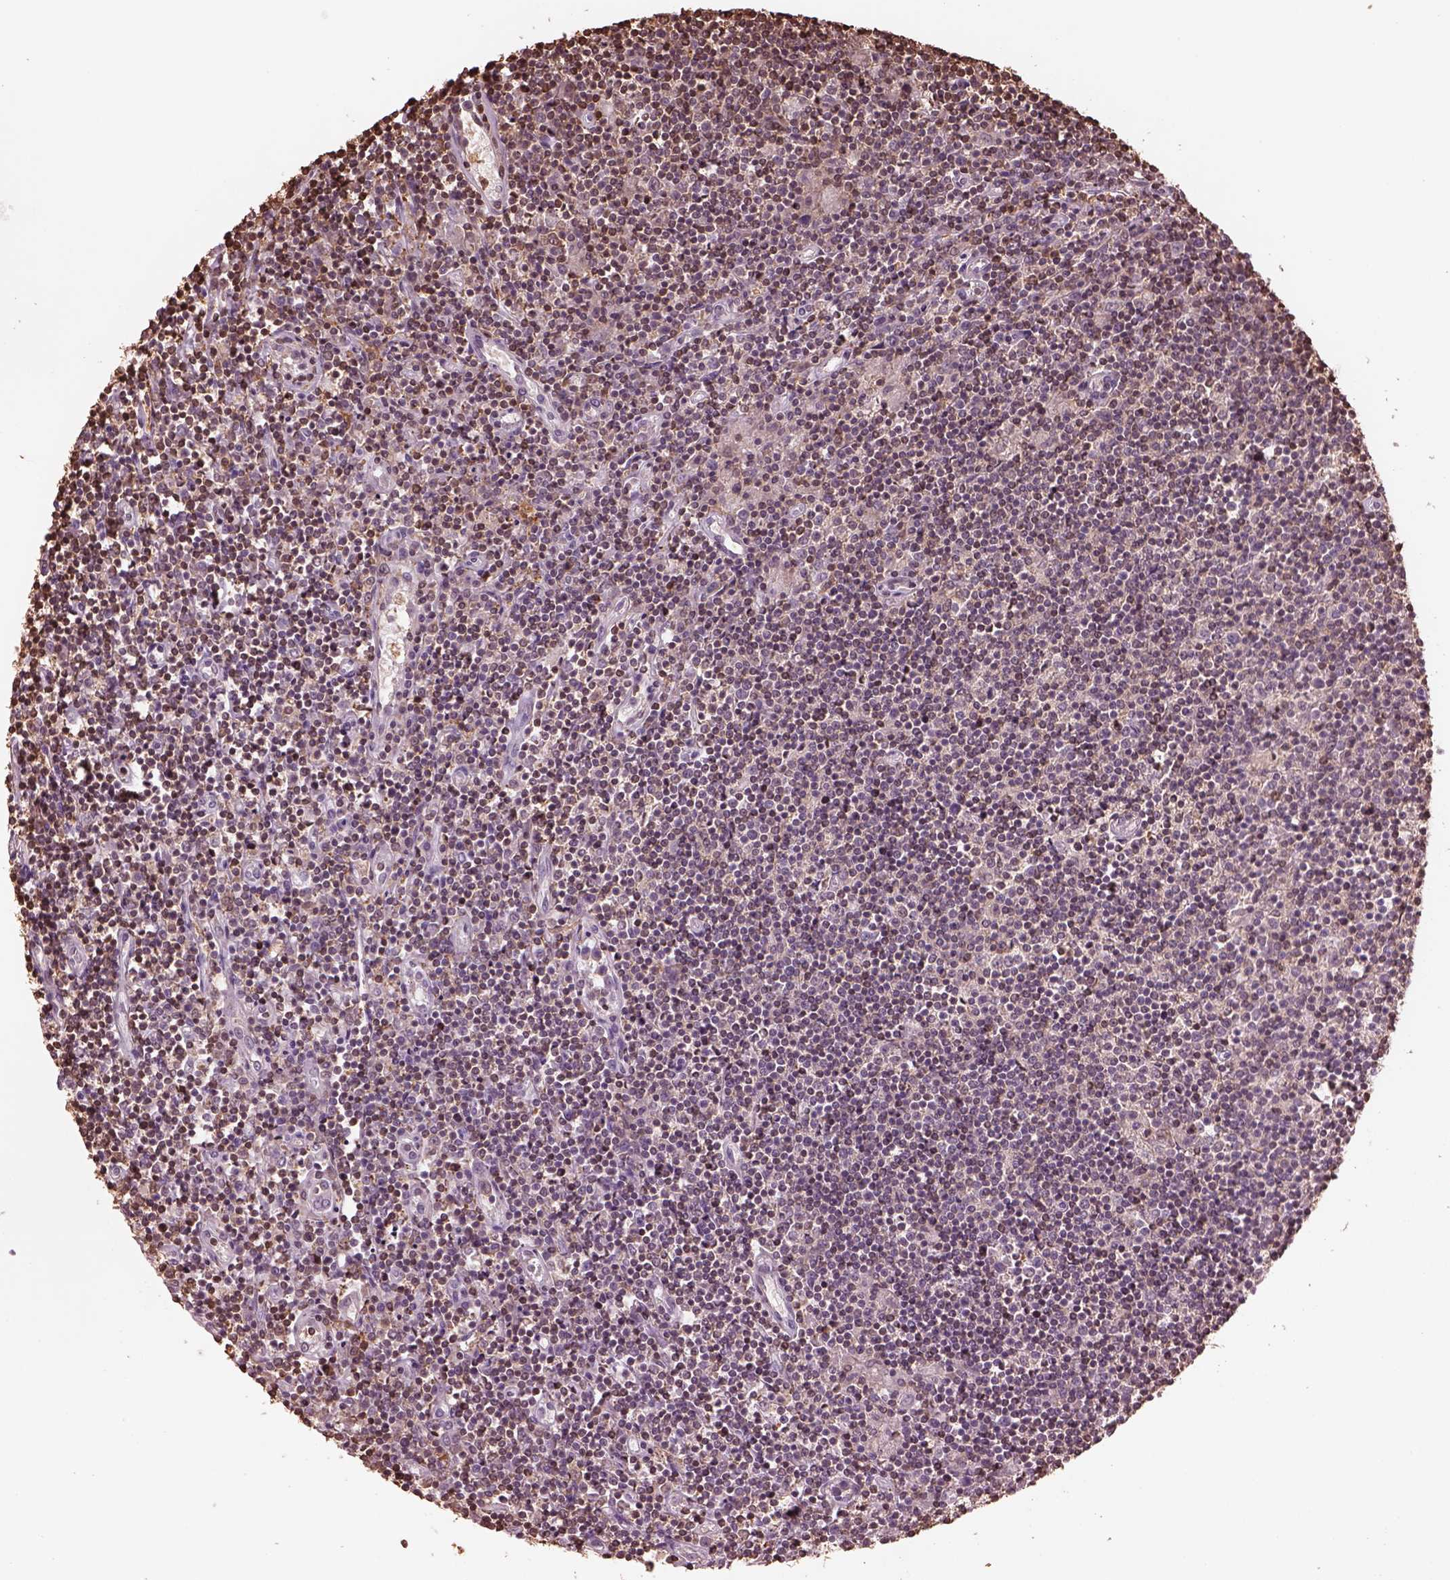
{"staining": {"intensity": "weak", "quantity": "<25%", "location": "cytoplasmic/membranous,nuclear"}, "tissue": "lymphoma", "cell_type": "Tumor cells", "image_type": "cancer", "snomed": [{"axis": "morphology", "description": "Hodgkin's disease, NOS"}, {"axis": "topography", "description": "Lymph node"}], "caption": "The micrograph shows no significant positivity in tumor cells of Hodgkin's disease.", "gene": "IL31RA", "patient": {"sex": "male", "age": 40}}